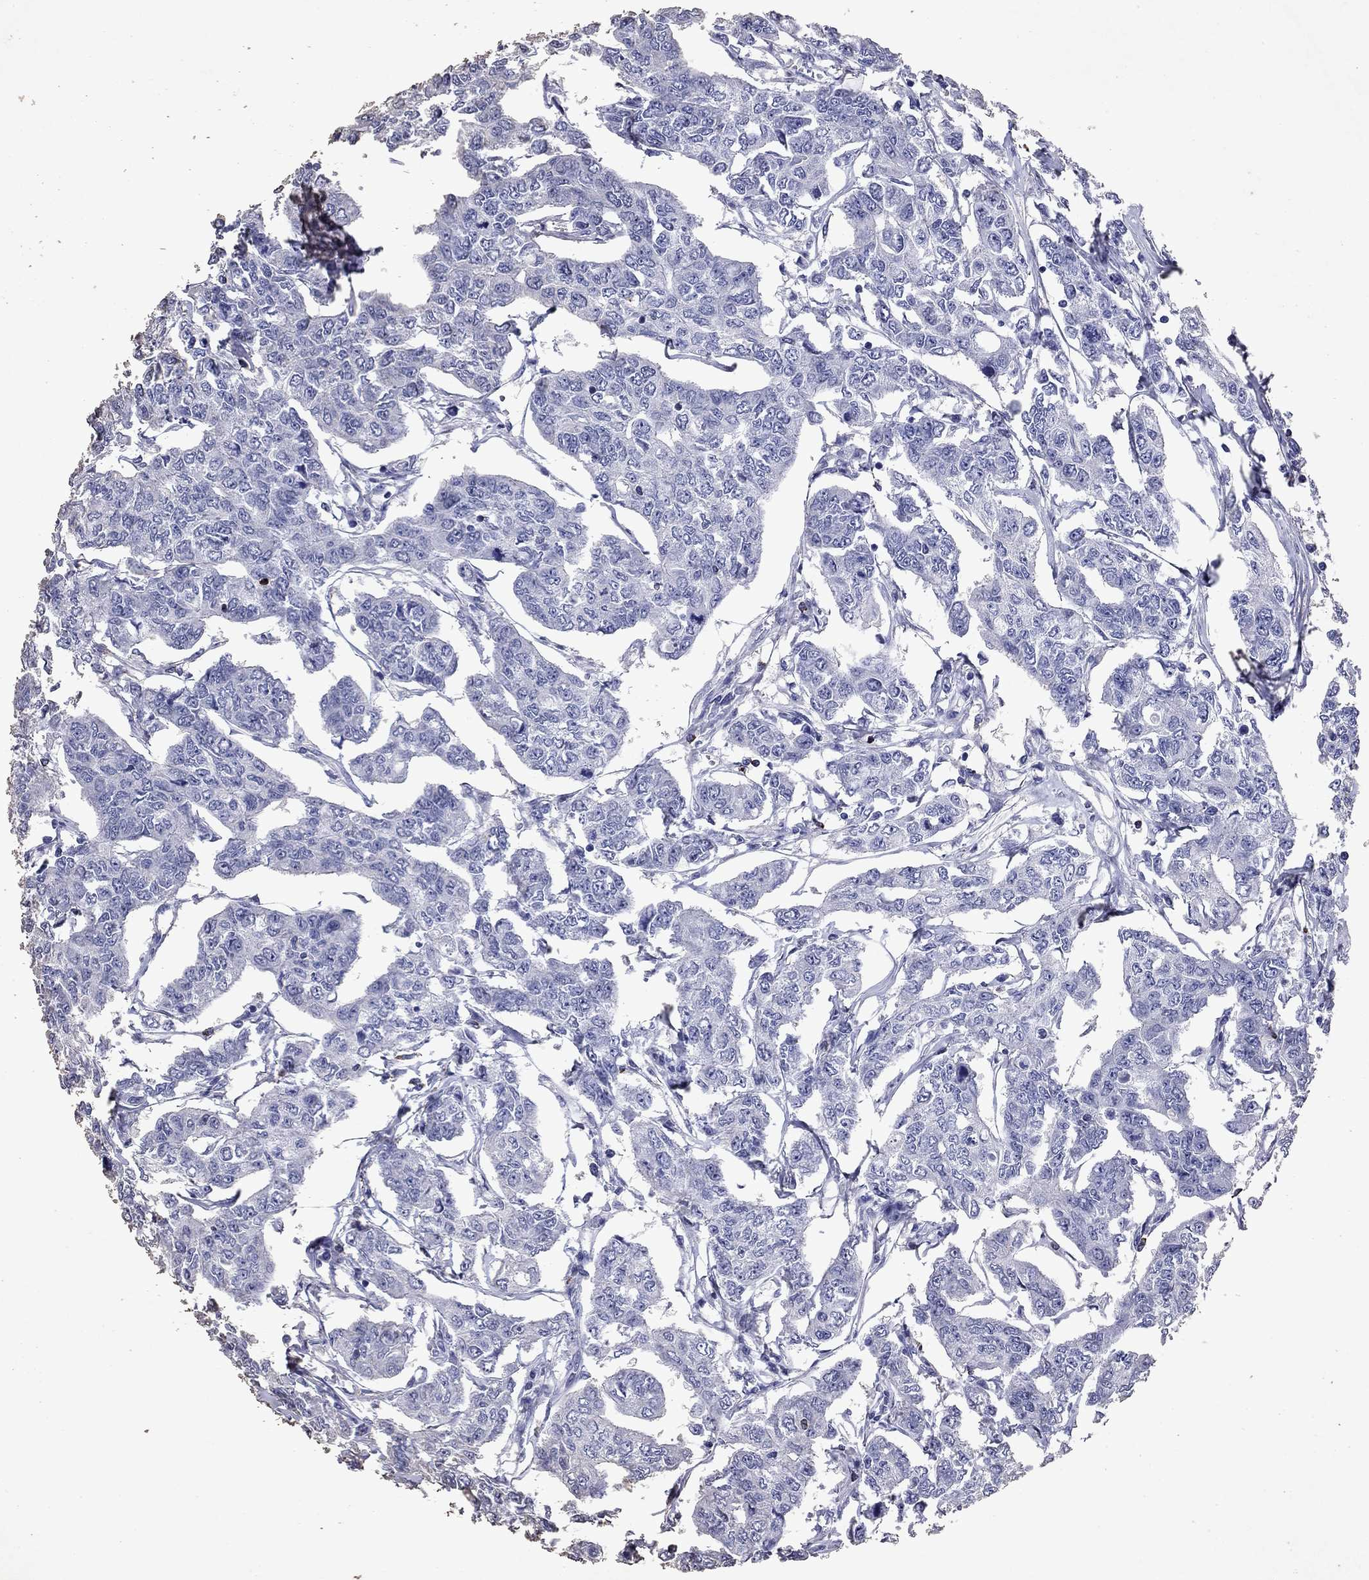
{"staining": {"intensity": "weak", "quantity": "<25%", "location": "nuclear"}, "tissue": "breast cancer", "cell_type": "Tumor cells", "image_type": "cancer", "snomed": [{"axis": "morphology", "description": "Duct carcinoma"}, {"axis": "topography", "description": "Breast"}], "caption": "DAB (3,3'-diaminobenzidine) immunohistochemical staining of breast infiltrating ductal carcinoma shows no significant positivity in tumor cells. (Immunohistochemistry (ihc), brightfield microscopy, high magnification).", "gene": "GZMK", "patient": {"sex": "female", "age": 88}}